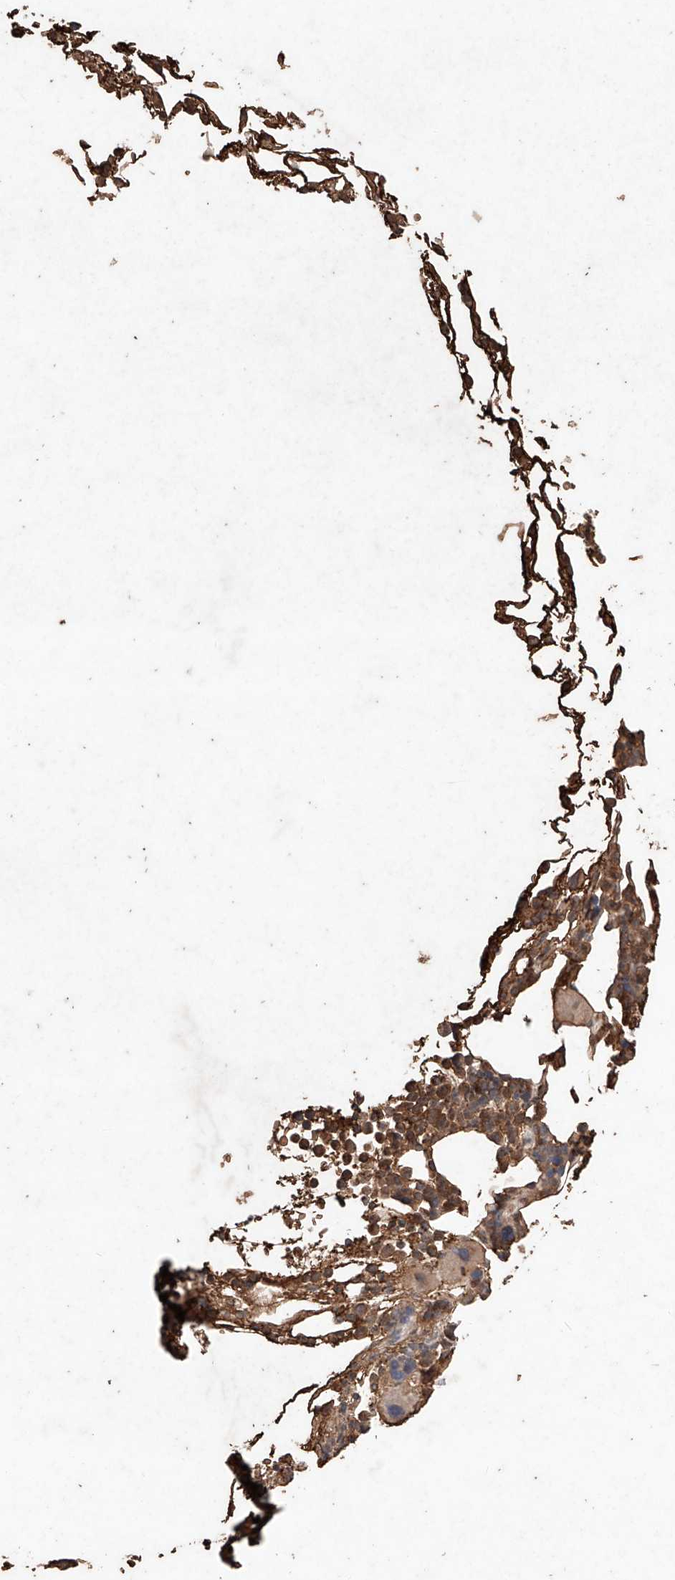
{"staining": {"intensity": "strong", "quantity": ">75%", "location": "cytoplasmic/membranous"}, "tissue": "bone marrow", "cell_type": "Hematopoietic cells", "image_type": "normal", "snomed": [{"axis": "morphology", "description": "Normal tissue, NOS"}, {"axis": "morphology", "description": "Inflammation, NOS"}, {"axis": "topography", "description": "Bone marrow"}], "caption": "Brown immunohistochemical staining in unremarkable bone marrow displays strong cytoplasmic/membranous staining in about >75% of hematopoietic cells. (DAB (3,3'-diaminobenzidine) IHC with brightfield microscopy, high magnification).", "gene": "M6PR", "patient": {"sex": "female", "age": 78}}